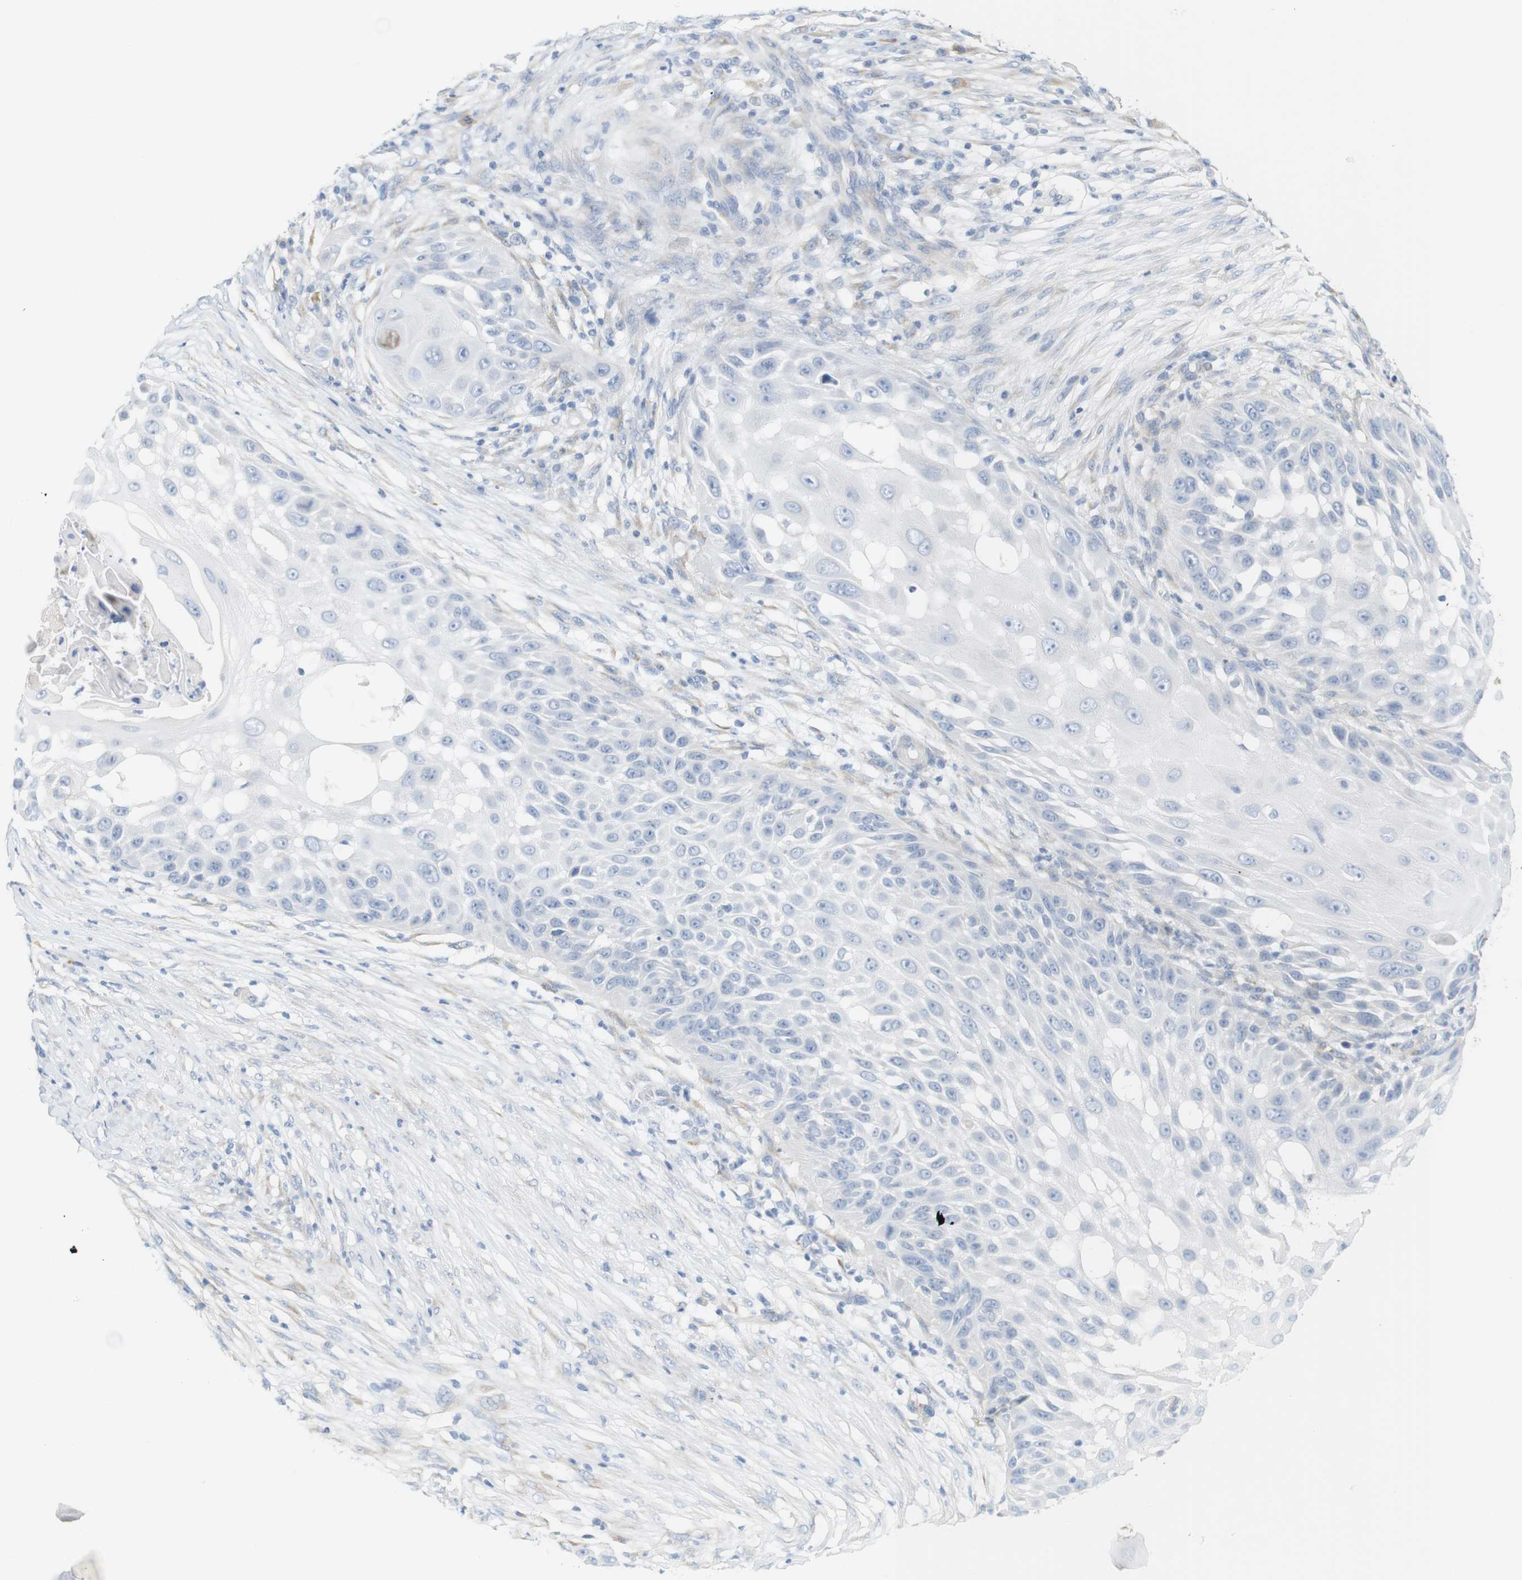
{"staining": {"intensity": "negative", "quantity": "none", "location": "none"}, "tissue": "skin cancer", "cell_type": "Tumor cells", "image_type": "cancer", "snomed": [{"axis": "morphology", "description": "Squamous cell carcinoma, NOS"}, {"axis": "topography", "description": "Skin"}], "caption": "This histopathology image is of skin cancer stained with IHC to label a protein in brown with the nuclei are counter-stained blue. There is no positivity in tumor cells.", "gene": "RGS9", "patient": {"sex": "female", "age": 44}}